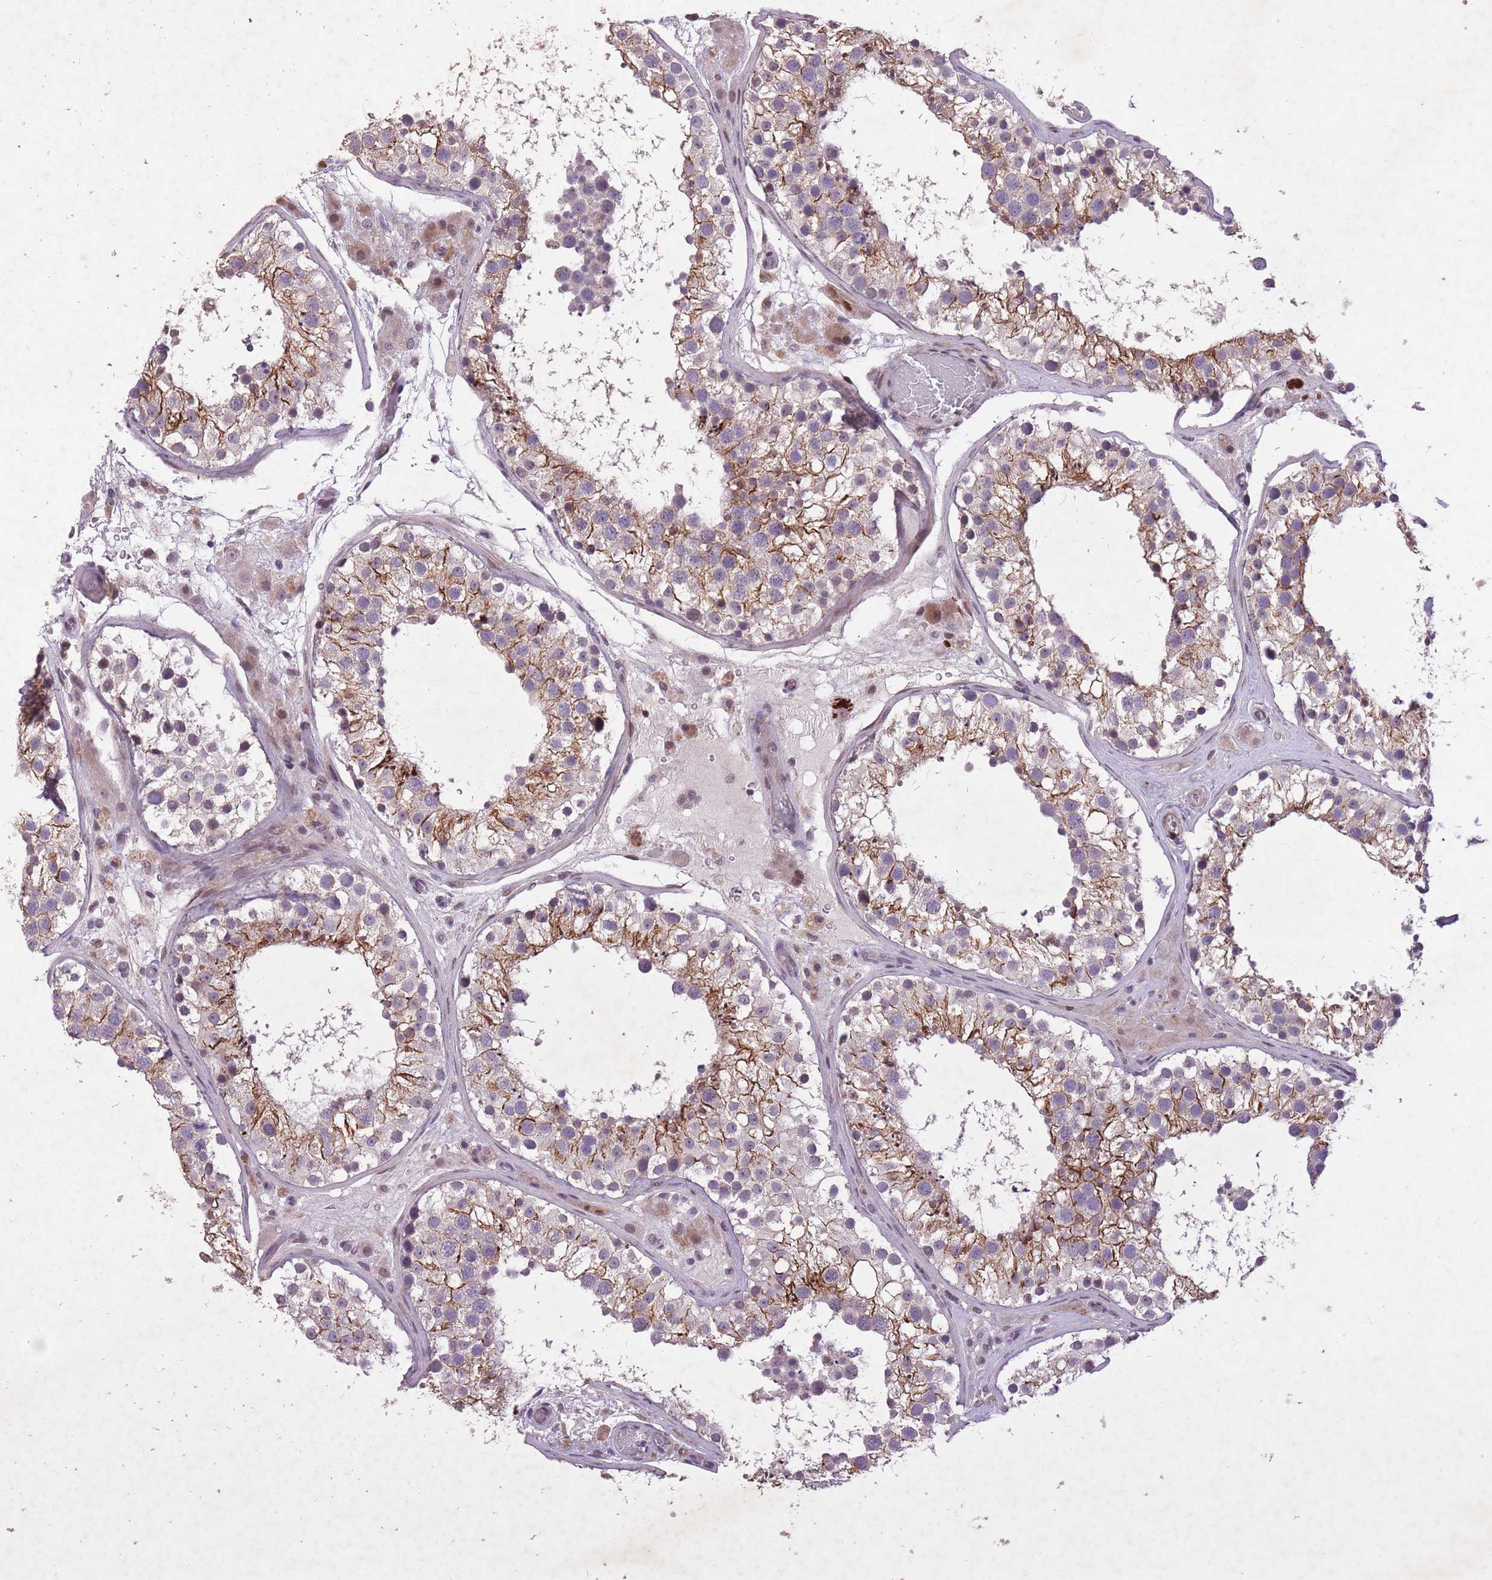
{"staining": {"intensity": "moderate", "quantity": "25%-75%", "location": "cytoplasmic/membranous"}, "tissue": "testis", "cell_type": "Cells in seminiferous ducts", "image_type": "normal", "snomed": [{"axis": "morphology", "description": "Normal tissue, NOS"}, {"axis": "topography", "description": "Testis"}], "caption": "Cells in seminiferous ducts demonstrate moderate cytoplasmic/membranous staining in approximately 25%-75% of cells in normal testis. (Stains: DAB in brown, nuclei in blue, Microscopy: brightfield microscopy at high magnification).", "gene": "CBX6", "patient": {"sex": "male", "age": 26}}